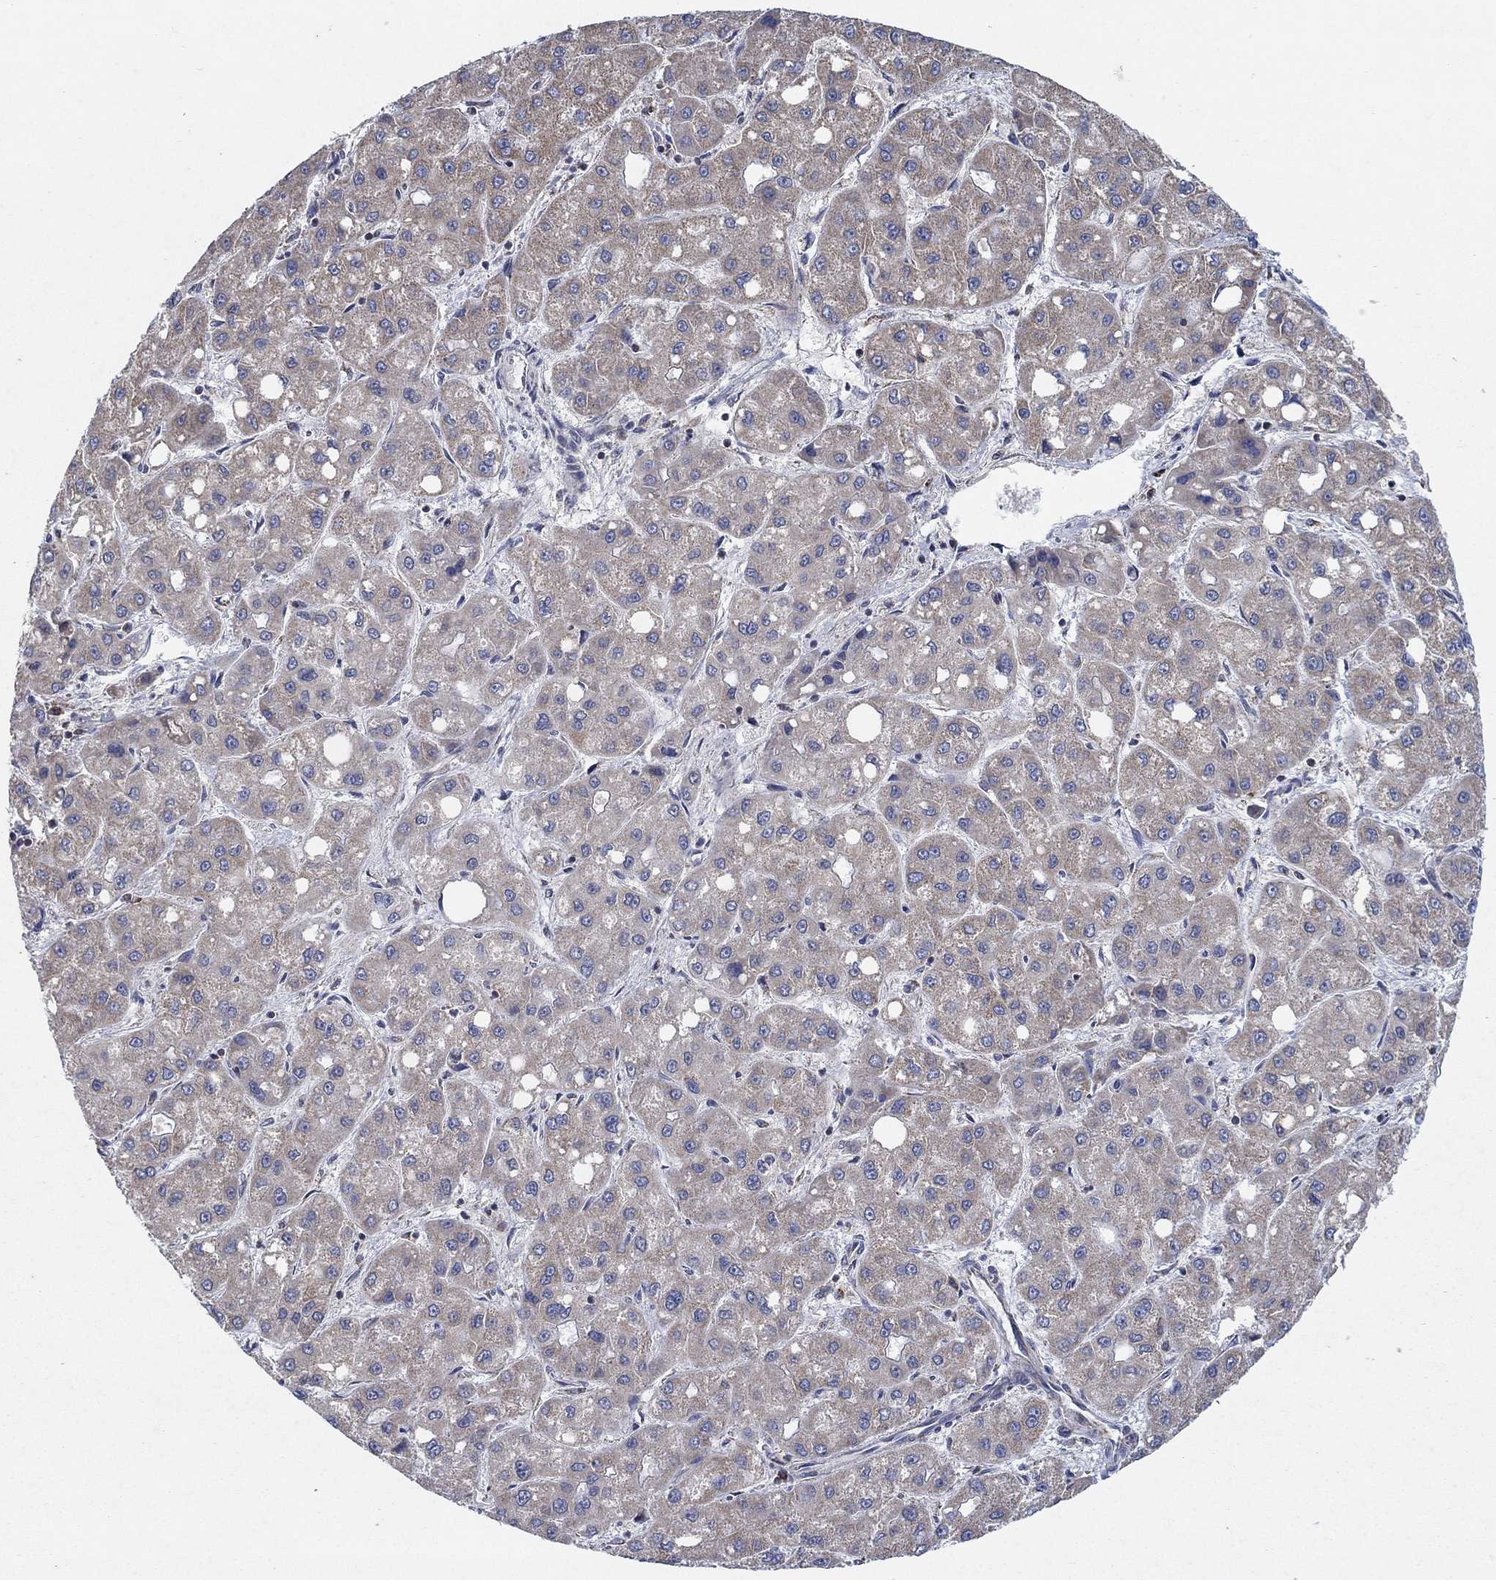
{"staining": {"intensity": "weak", "quantity": "25%-75%", "location": "cytoplasmic/membranous"}, "tissue": "liver cancer", "cell_type": "Tumor cells", "image_type": "cancer", "snomed": [{"axis": "morphology", "description": "Carcinoma, Hepatocellular, NOS"}, {"axis": "topography", "description": "Liver"}], "caption": "The immunohistochemical stain labels weak cytoplasmic/membranous positivity in tumor cells of liver cancer (hepatocellular carcinoma) tissue.", "gene": "C9orf85", "patient": {"sex": "male", "age": 73}}